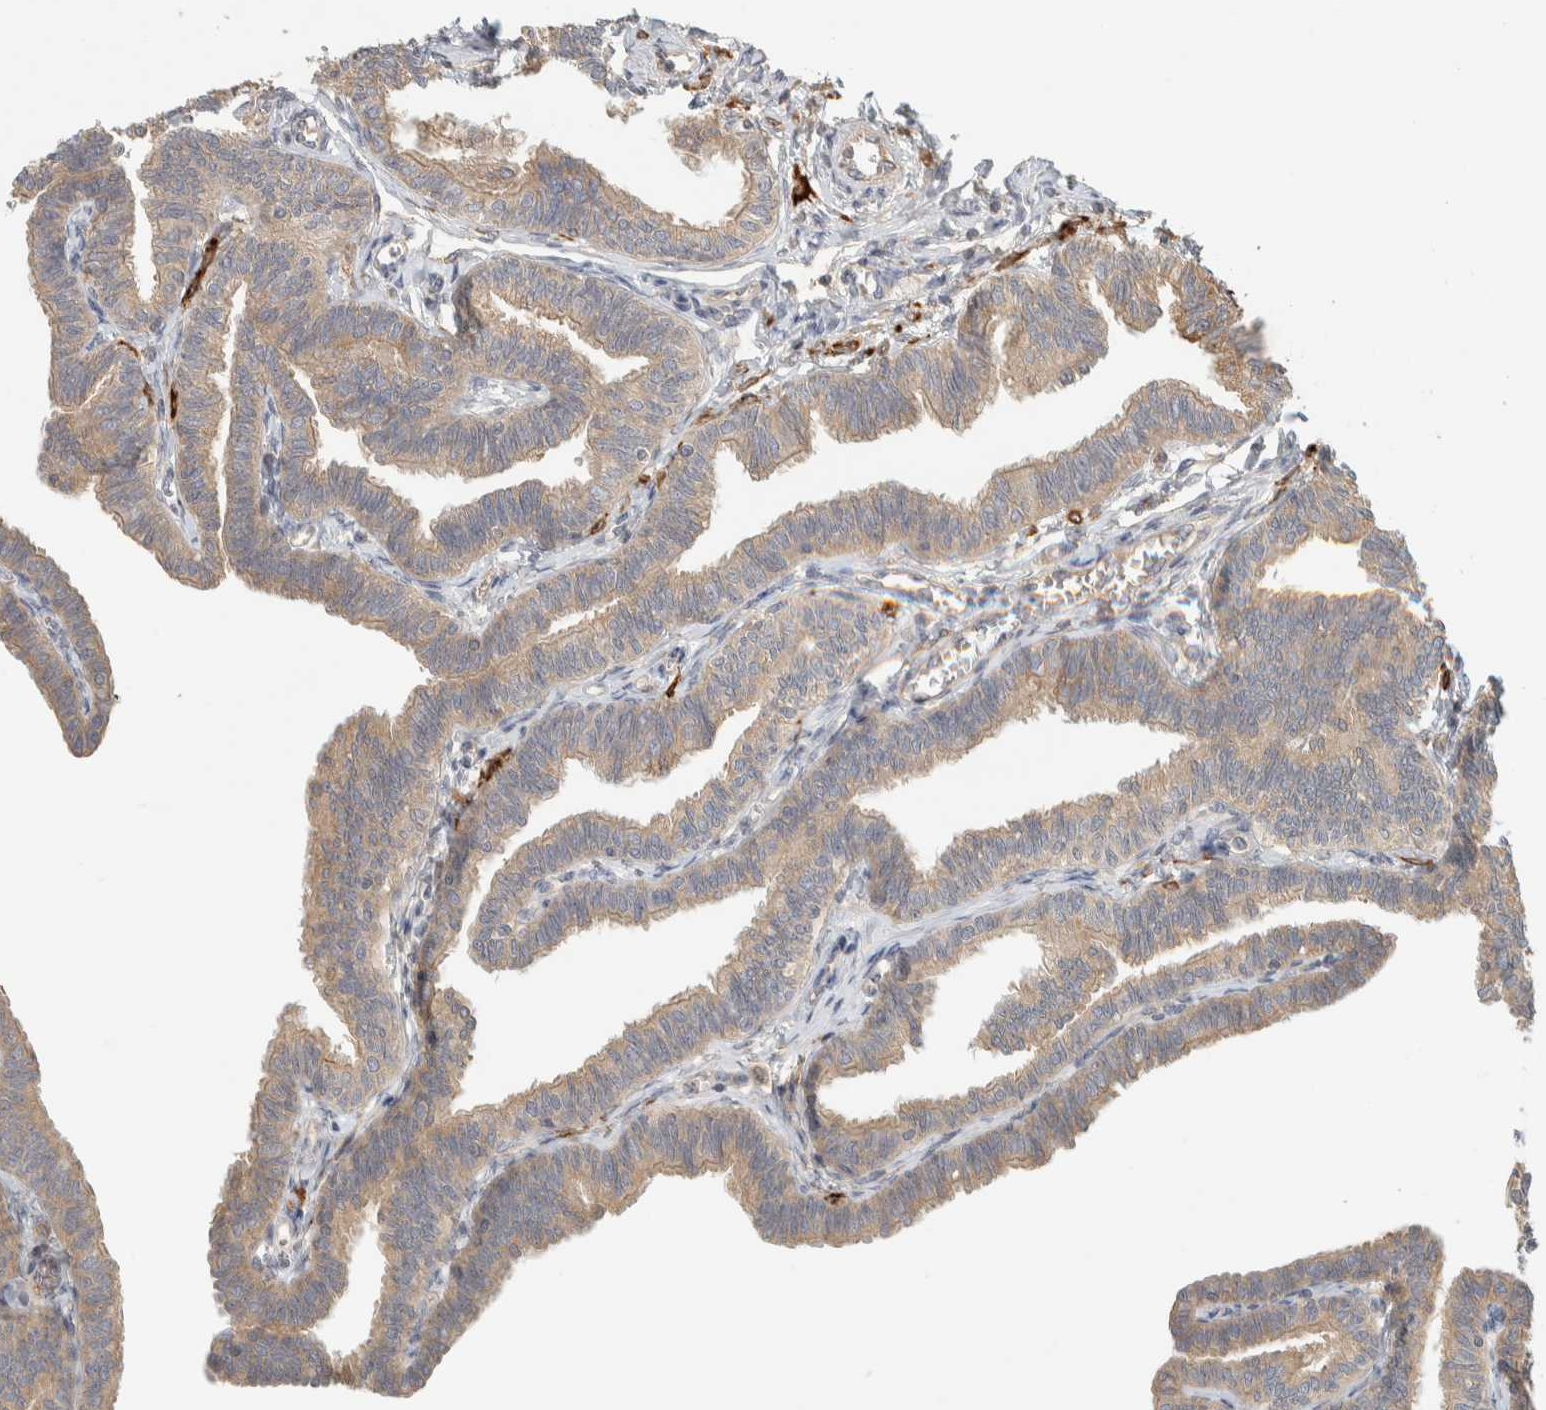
{"staining": {"intensity": "moderate", "quantity": ">75%", "location": "cytoplasmic/membranous"}, "tissue": "fallopian tube", "cell_type": "Glandular cells", "image_type": "normal", "snomed": [{"axis": "morphology", "description": "Normal tissue, NOS"}, {"axis": "topography", "description": "Fallopian tube"}, {"axis": "topography", "description": "Ovary"}], "caption": "Unremarkable fallopian tube reveals moderate cytoplasmic/membranous positivity in approximately >75% of glandular cells, visualized by immunohistochemistry.", "gene": "FAM167A", "patient": {"sex": "female", "age": 23}}